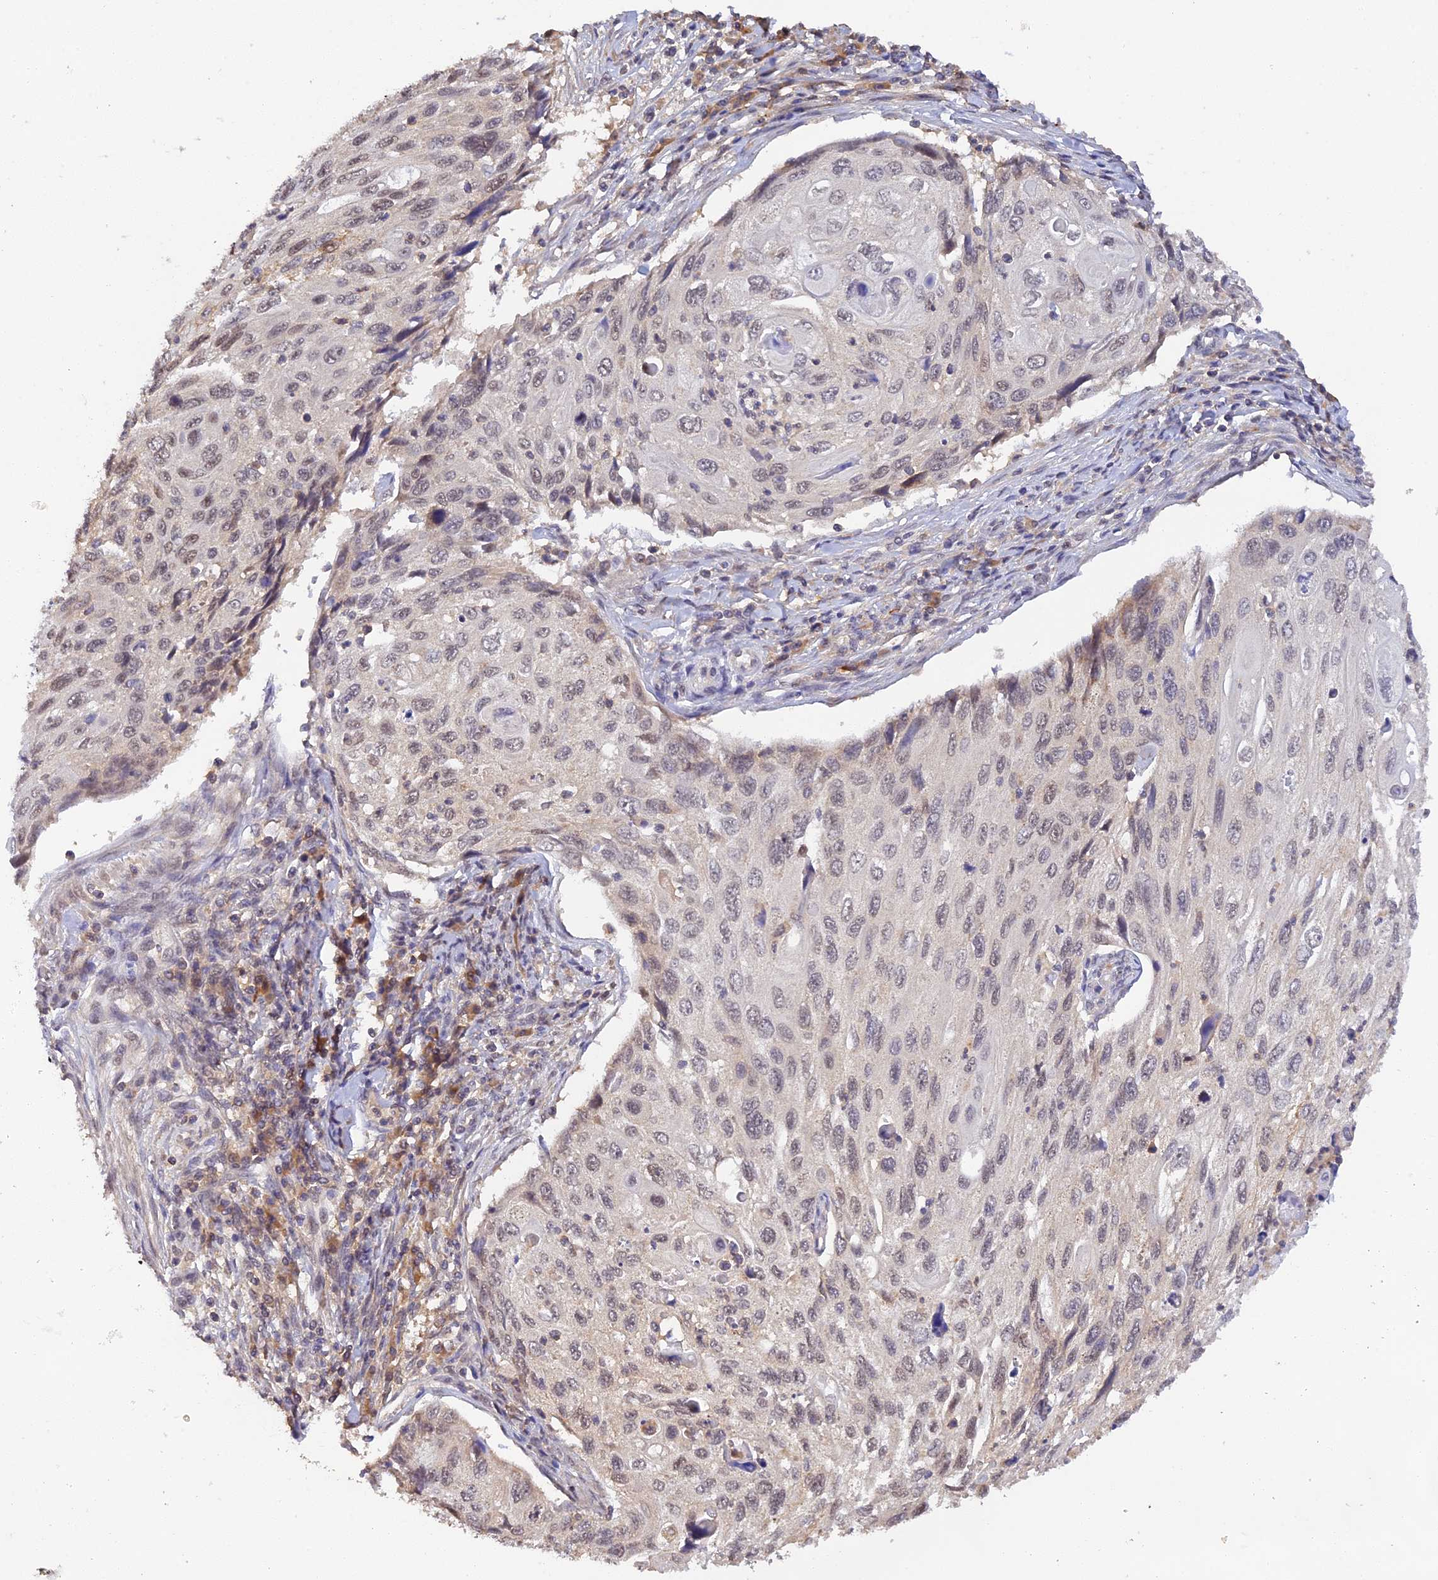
{"staining": {"intensity": "weak", "quantity": "<25%", "location": "nuclear"}, "tissue": "cervical cancer", "cell_type": "Tumor cells", "image_type": "cancer", "snomed": [{"axis": "morphology", "description": "Squamous cell carcinoma, NOS"}, {"axis": "topography", "description": "Cervix"}], "caption": "IHC image of neoplastic tissue: squamous cell carcinoma (cervical) stained with DAB reveals no significant protein staining in tumor cells.", "gene": "ZNF436", "patient": {"sex": "female", "age": 70}}